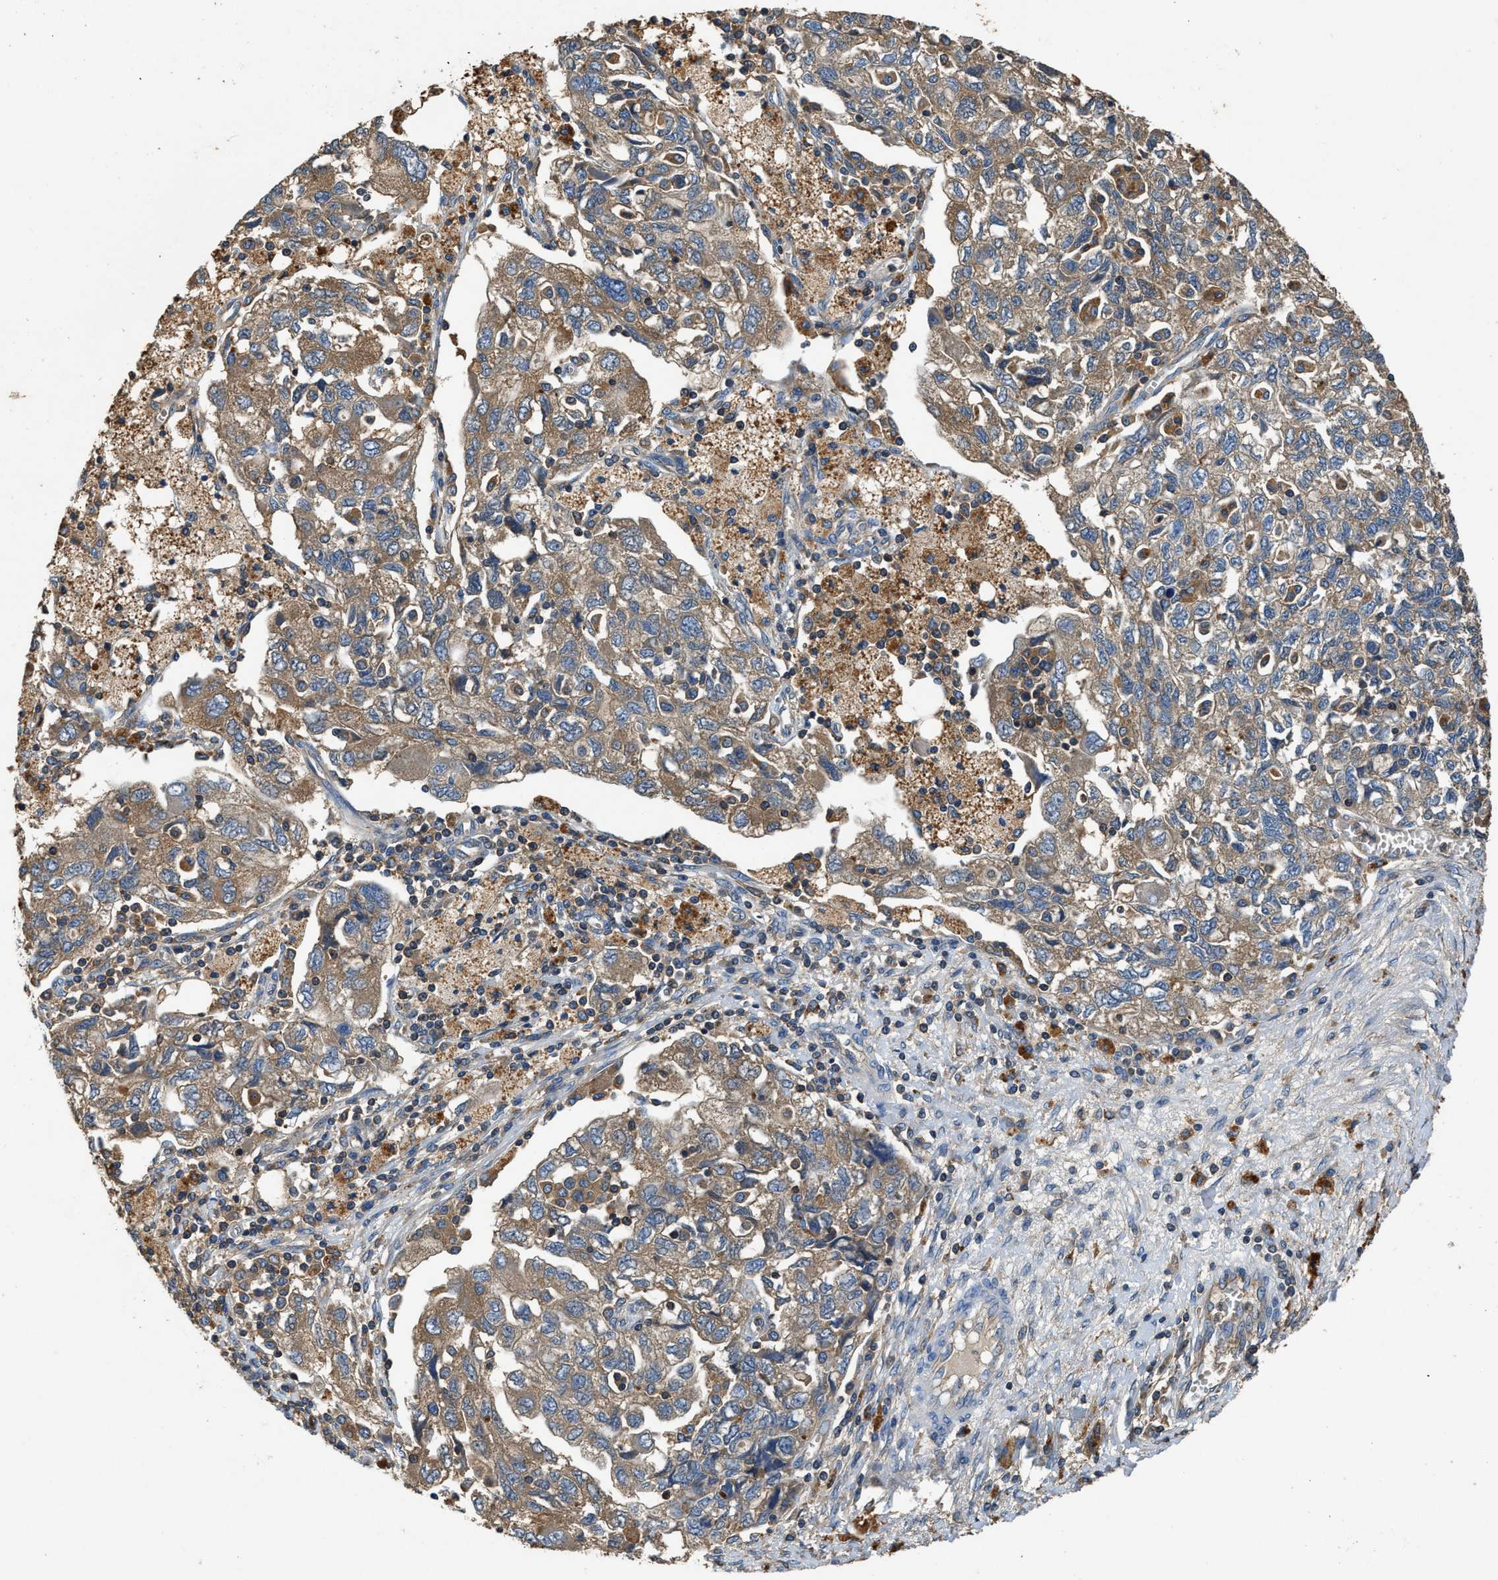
{"staining": {"intensity": "moderate", "quantity": ">75%", "location": "cytoplasmic/membranous"}, "tissue": "ovarian cancer", "cell_type": "Tumor cells", "image_type": "cancer", "snomed": [{"axis": "morphology", "description": "Carcinoma, NOS"}, {"axis": "morphology", "description": "Cystadenocarcinoma, serous, NOS"}, {"axis": "topography", "description": "Ovary"}], "caption": "Protein positivity by IHC reveals moderate cytoplasmic/membranous expression in approximately >75% of tumor cells in ovarian cancer (serous cystadenocarcinoma).", "gene": "BLOC1S1", "patient": {"sex": "female", "age": 69}}